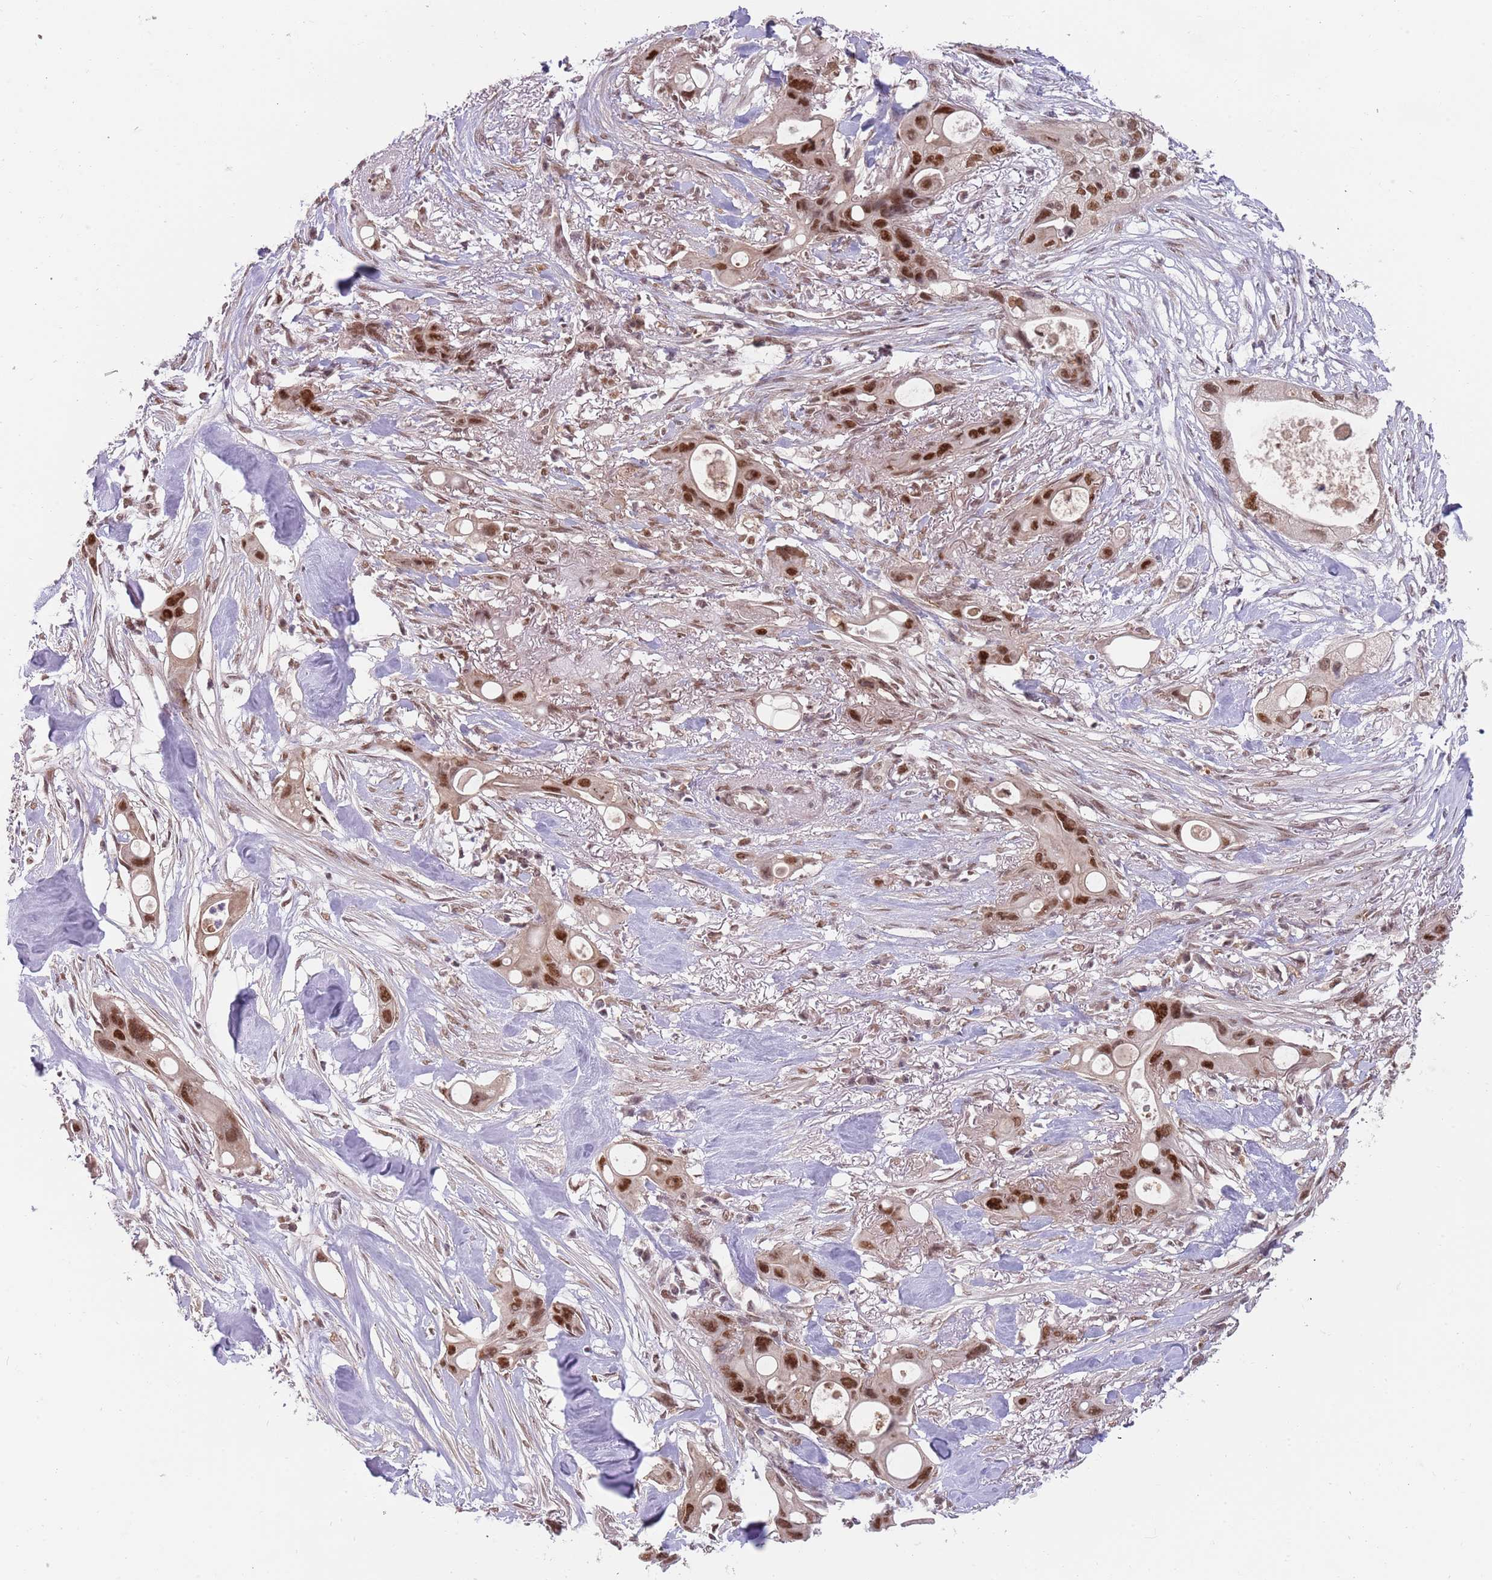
{"staining": {"intensity": "strong", "quantity": ">75%", "location": "nuclear"}, "tissue": "ovarian cancer", "cell_type": "Tumor cells", "image_type": "cancer", "snomed": [{"axis": "morphology", "description": "Cystadenocarcinoma, mucinous, NOS"}, {"axis": "topography", "description": "Ovary"}], "caption": "This photomicrograph demonstrates ovarian cancer (mucinous cystadenocarcinoma) stained with immunohistochemistry (IHC) to label a protein in brown. The nuclear of tumor cells show strong positivity for the protein. Nuclei are counter-stained blue.", "gene": "ZBTB7A", "patient": {"sex": "female", "age": 70}}